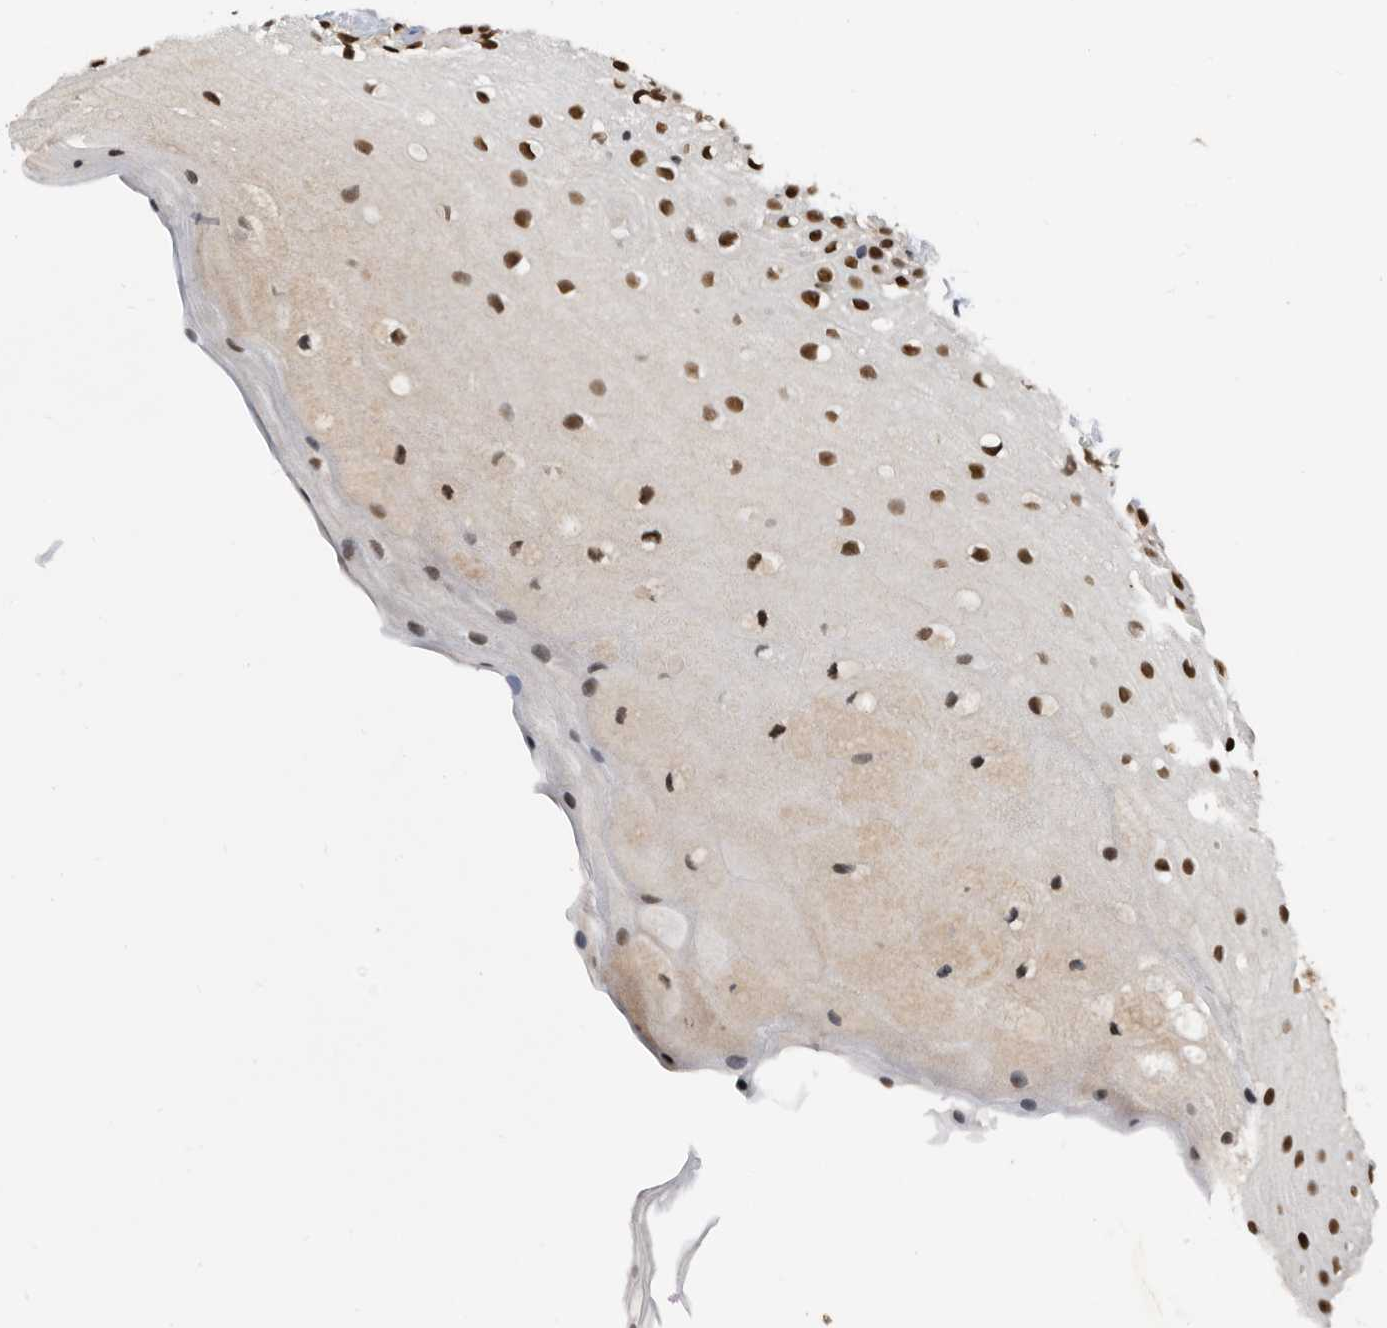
{"staining": {"intensity": "strong", "quantity": ">75%", "location": "nuclear"}, "tissue": "oral mucosa", "cell_type": "Squamous epithelial cells", "image_type": "normal", "snomed": [{"axis": "morphology", "description": "Normal tissue, NOS"}, {"axis": "topography", "description": "Oral tissue"}], "caption": "Immunohistochemical staining of benign human oral mucosa shows >75% levels of strong nuclear protein positivity in about >75% of squamous epithelial cells.", "gene": "ZNF260", "patient": {"sex": "female", "age": 63}}